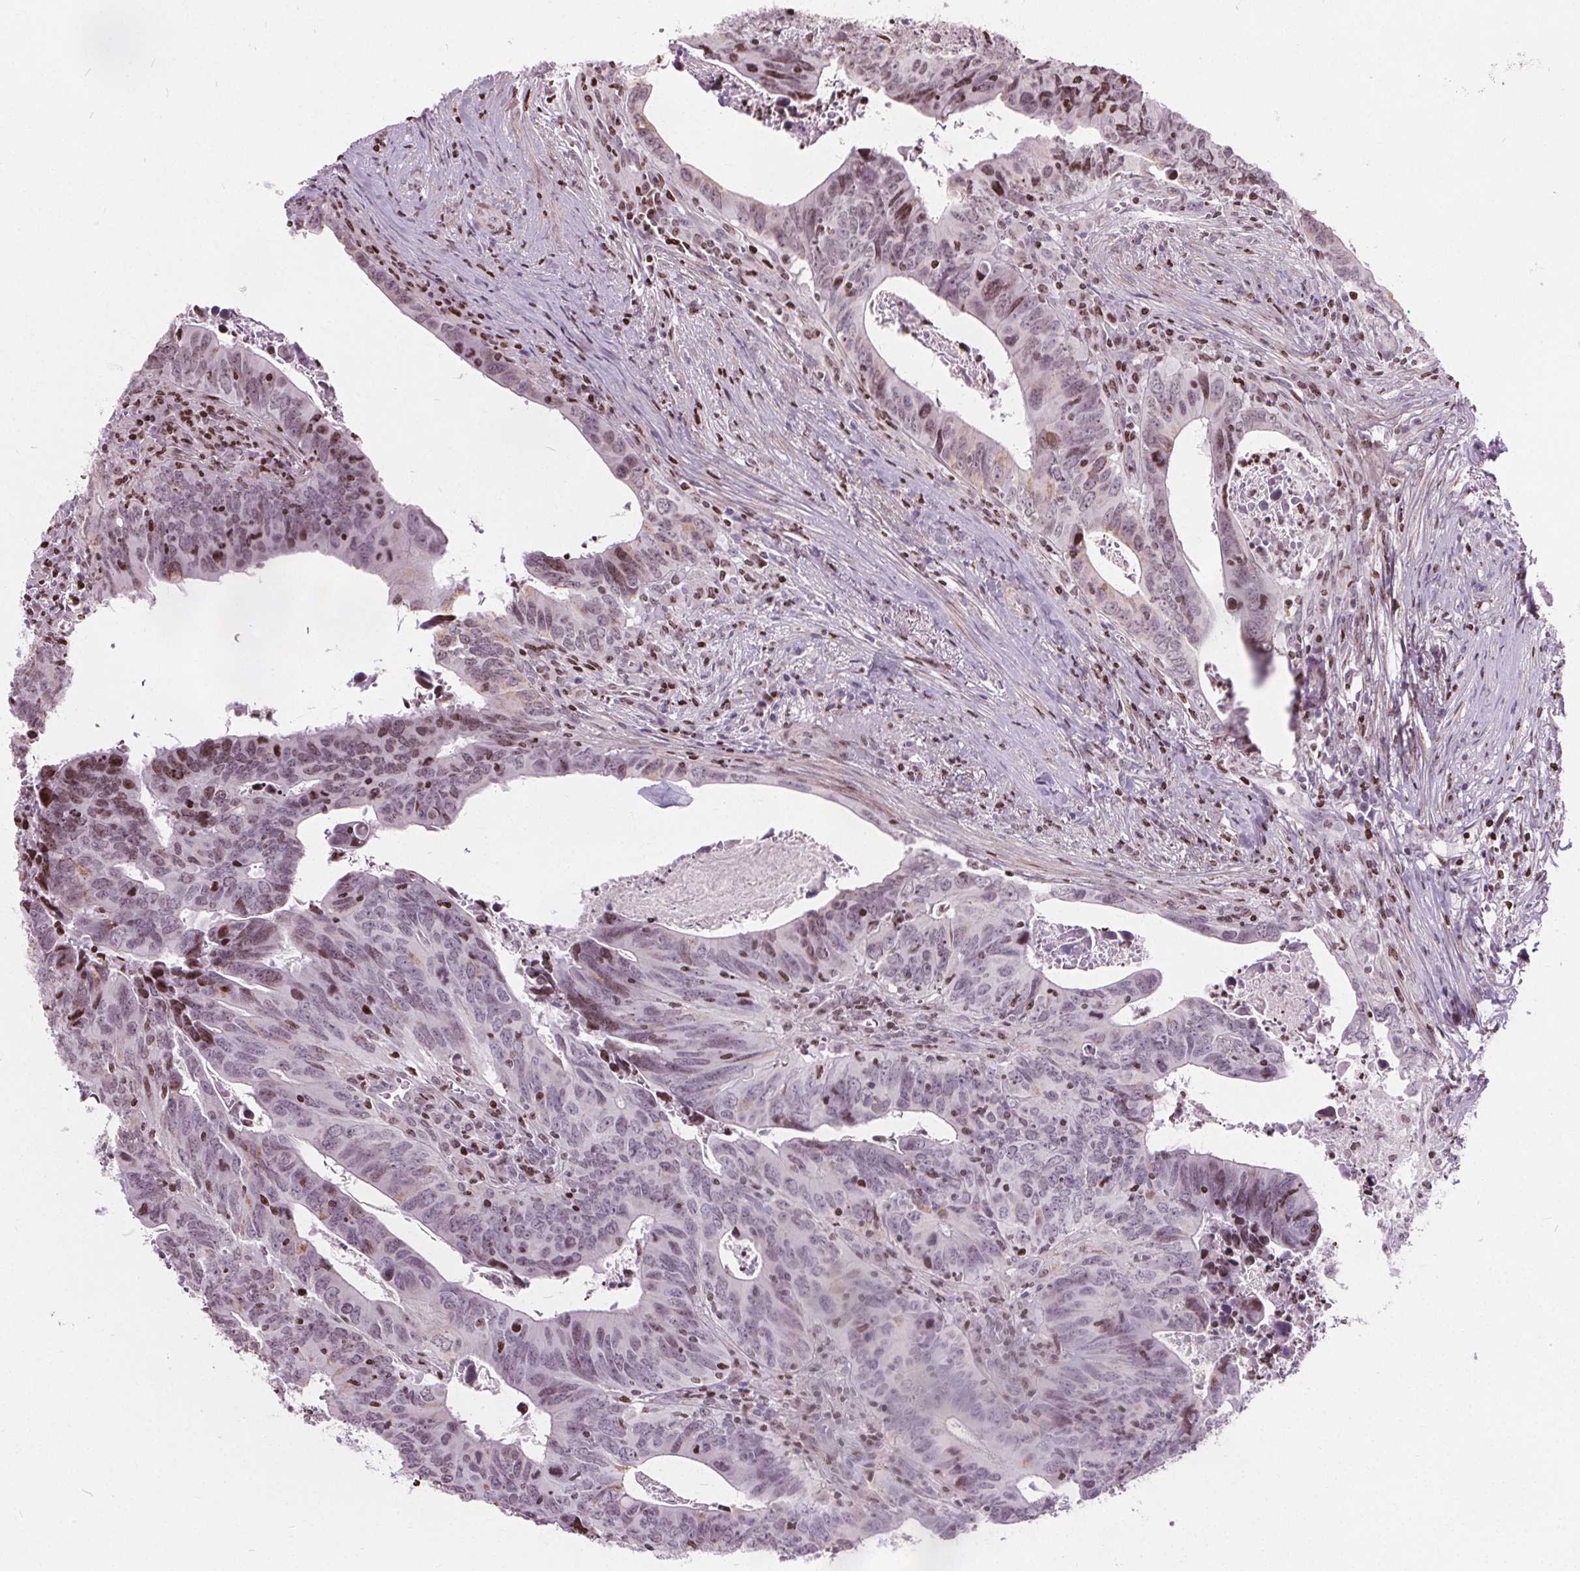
{"staining": {"intensity": "moderate", "quantity": "<25%", "location": "nuclear"}, "tissue": "colorectal cancer", "cell_type": "Tumor cells", "image_type": "cancer", "snomed": [{"axis": "morphology", "description": "Adenocarcinoma, NOS"}, {"axis": "topography", "description": "Colon"}], "caption": "The image demonstrates a brown stain indicating the presence of a protein in the nuclear of tumor cells in adenocarcinoma (colorectal).", "gene": "ISLR2", "patient": {"sex": "female", "age": 82}}